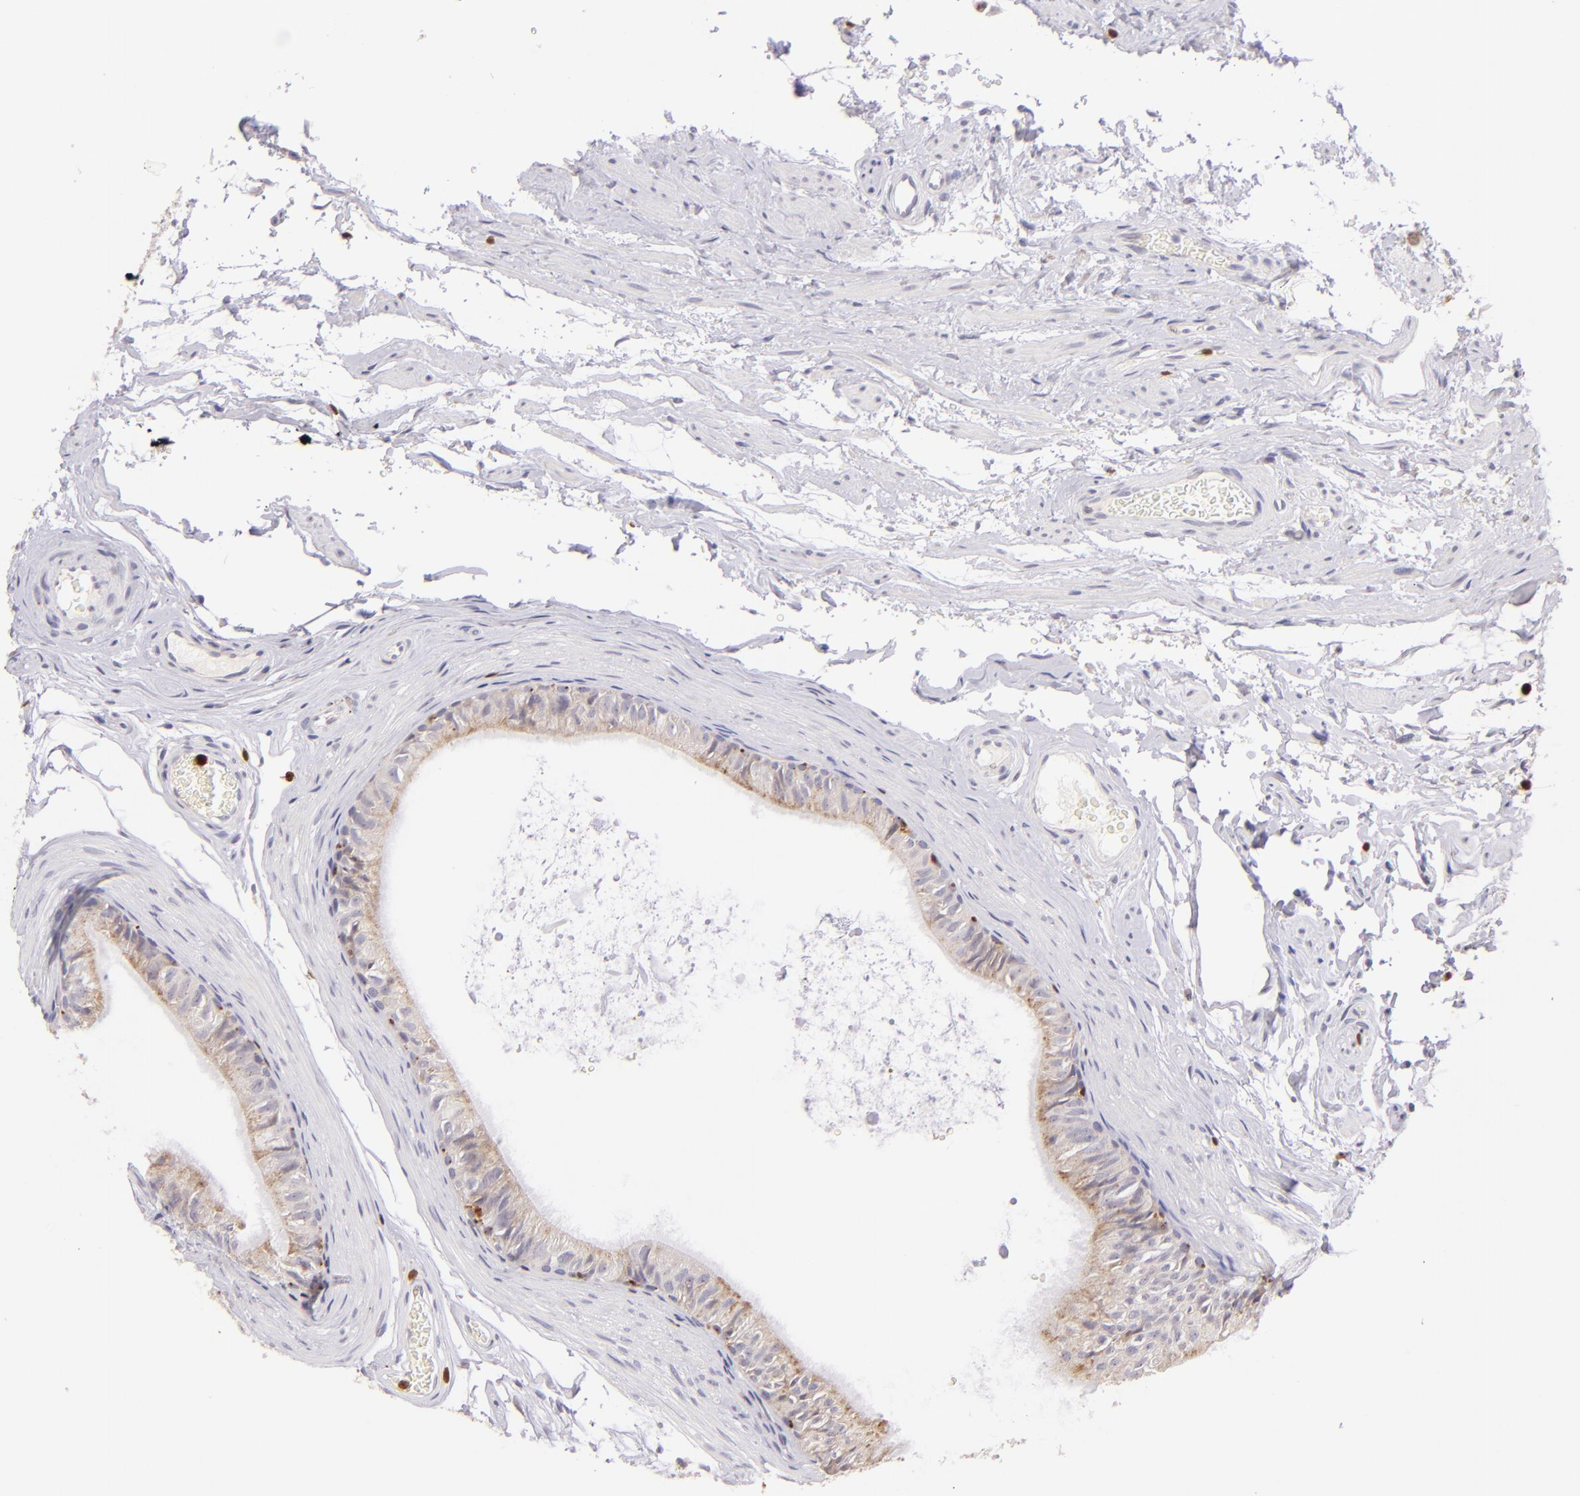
{"staining": {"intensity": "moderate", "quantity": ">75%", "location": "cytoplasmic/membranous"}, "tissue": "epididymis", "cell_type": "Glandular cells", "image_type": "normal", "snomed": [{"axis": "morphology", "description": "Normal tissue, NOS"}, {"axis": "topography", "description": "Testis"}, {"axis": "topography", "description": "Epididymis"}], "caption": "Protein expression analysis of unremarkable epididymis displays moderate cytoplasmic/membranous expression in approximately >75% of glandular cells.", "gene": "ZAP70", "patient": {"sex": "male", "age": 36}}